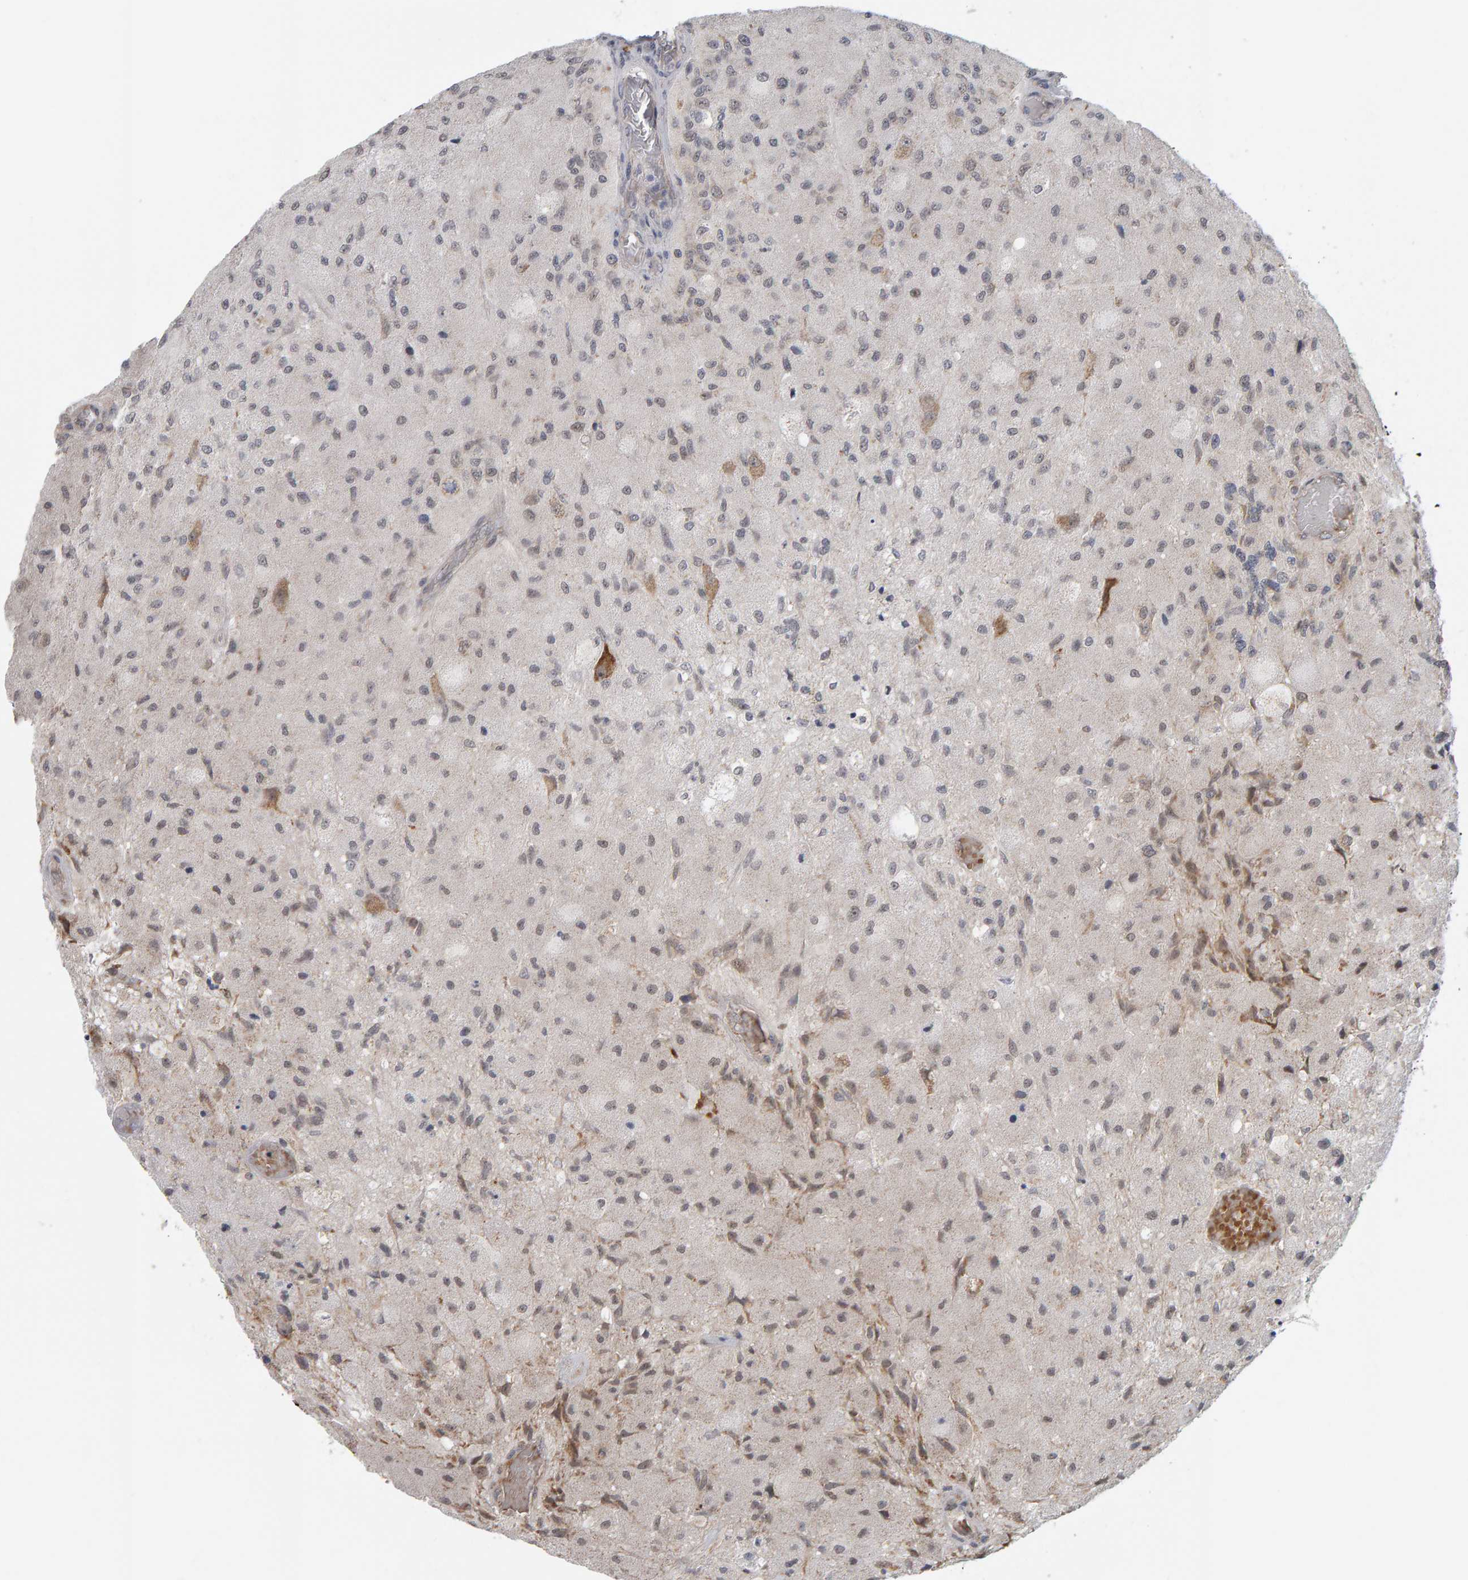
{"staining": {"intensity": "weak", "quantity": "25%-75%", "location": "cytoplasmic/membranous,nuclear"}, "tissue": "glioma", "cell_type": "Tumor cells", "image_type": "cancer", "snomed": [{"axis": "morphology", "description": "Normal tissue, NOS"}, {"axis": "morphology", "description": "Glioma, malignant, High grade"}, {"axis": "topography", "description": "Cerebral cortex"}], "caption": "The immunohistochemical stain shows weak cytoplasmic/membranous and nuclear staining in tumor cells of glioma tissue. (DAB (3,3'-diaminobenzidine) IHC with brightfield microscopy, high magnification).", "gene": "DAP3", "patient": {"sex": "male", "age": 77}}